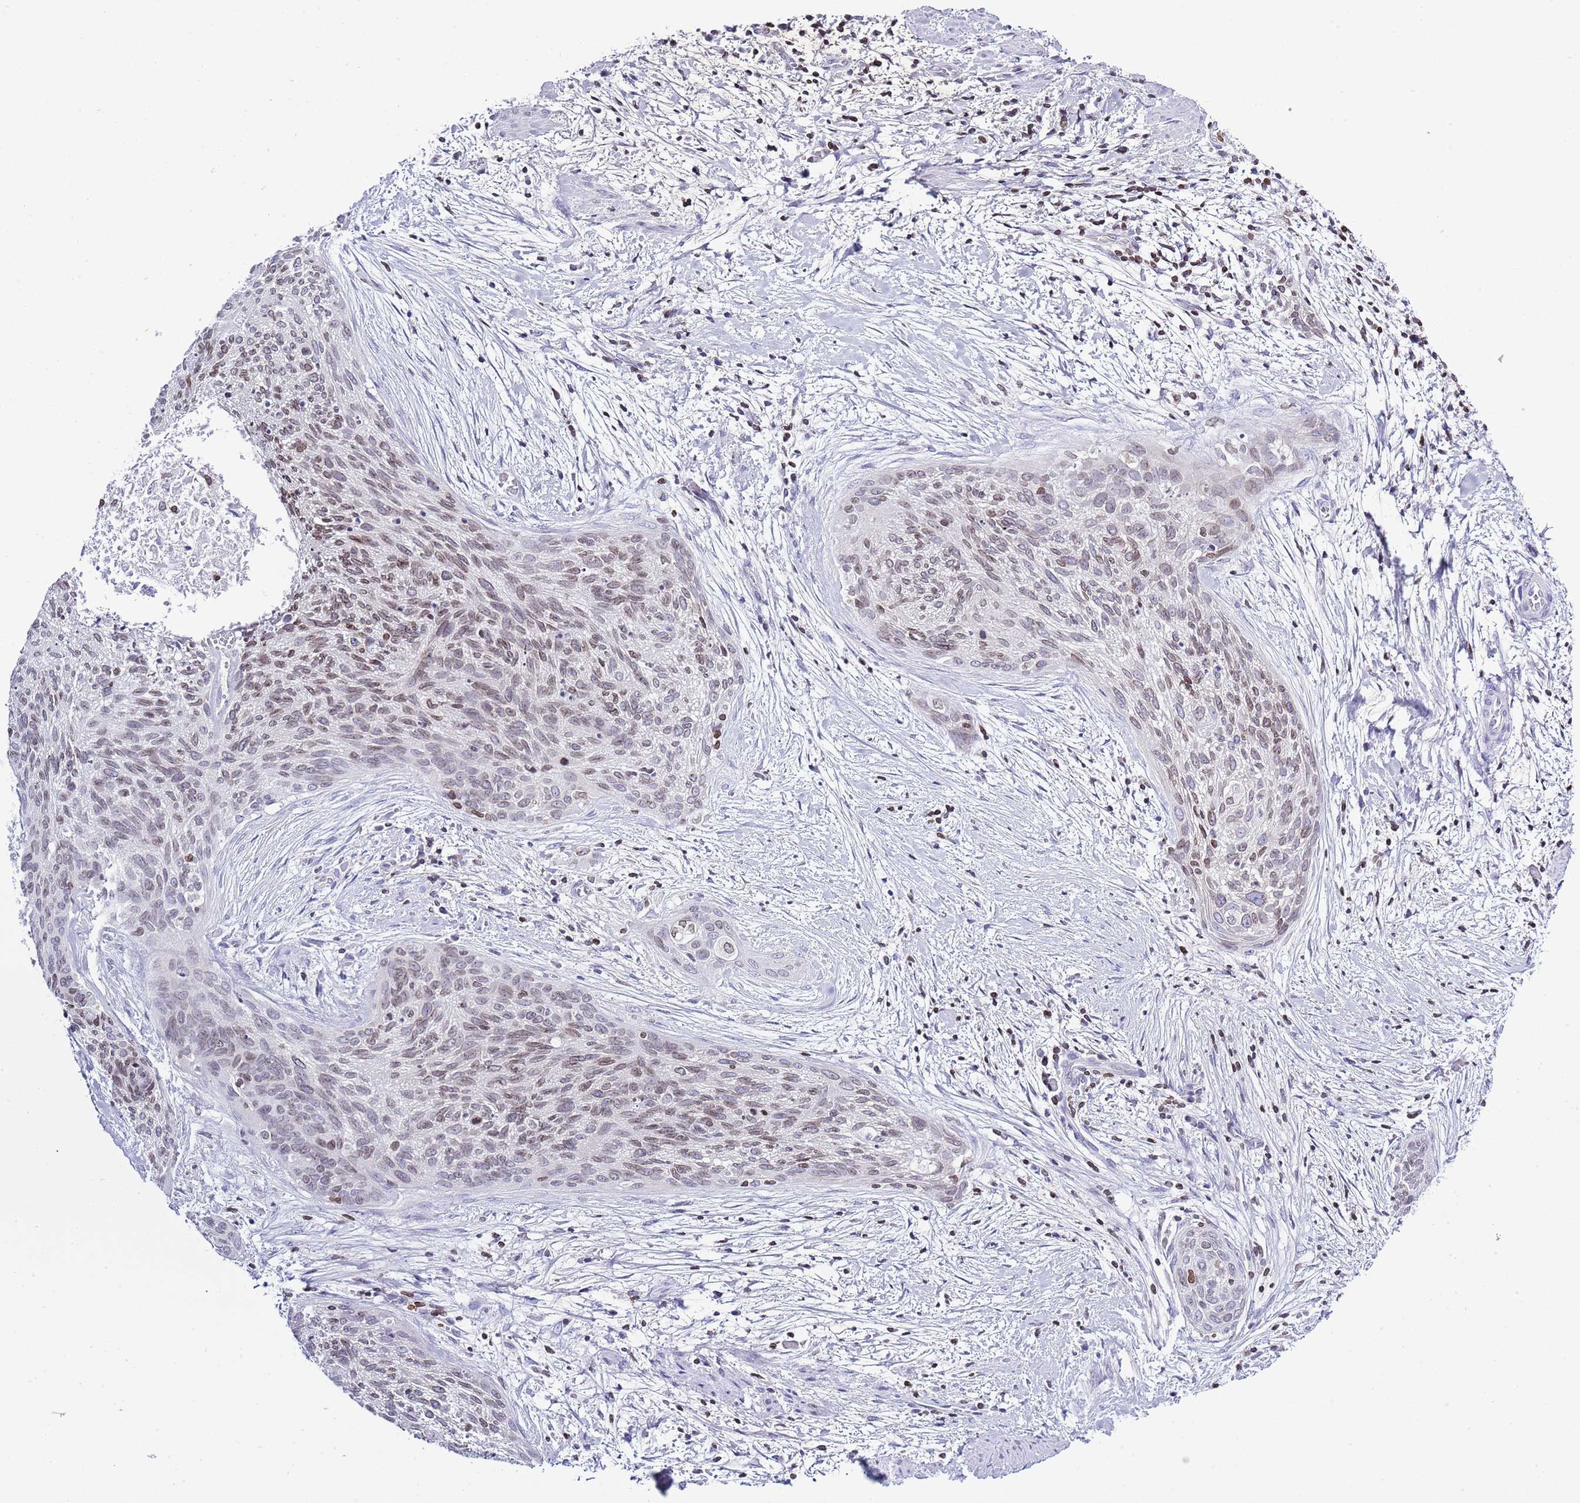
{"staining": {"intensity": "weak", "quantity": "25%-75%", "location": "nuclear"}, "tissue": "cervical cancer", "cell_type": "Tumor cells", "image_type": "cancer", "snomed": [{"axis": "morphology", "description": "Squamous cell carcinoma, NOS"}, {"axis": "topography", "description": "Cervix"}], "caption": "High-magnification brightfield microscopy of cervical cancer stained with DAB (3,3'-diaminobenzidine) (brown) and counterstained with hematoxylin (blue). tumor cells exhibit weak nuclear positivity is appreciated in approximately25%-75% of cells.", "gene": "LBR", "patient": {"sex": "female", "age": 55}}